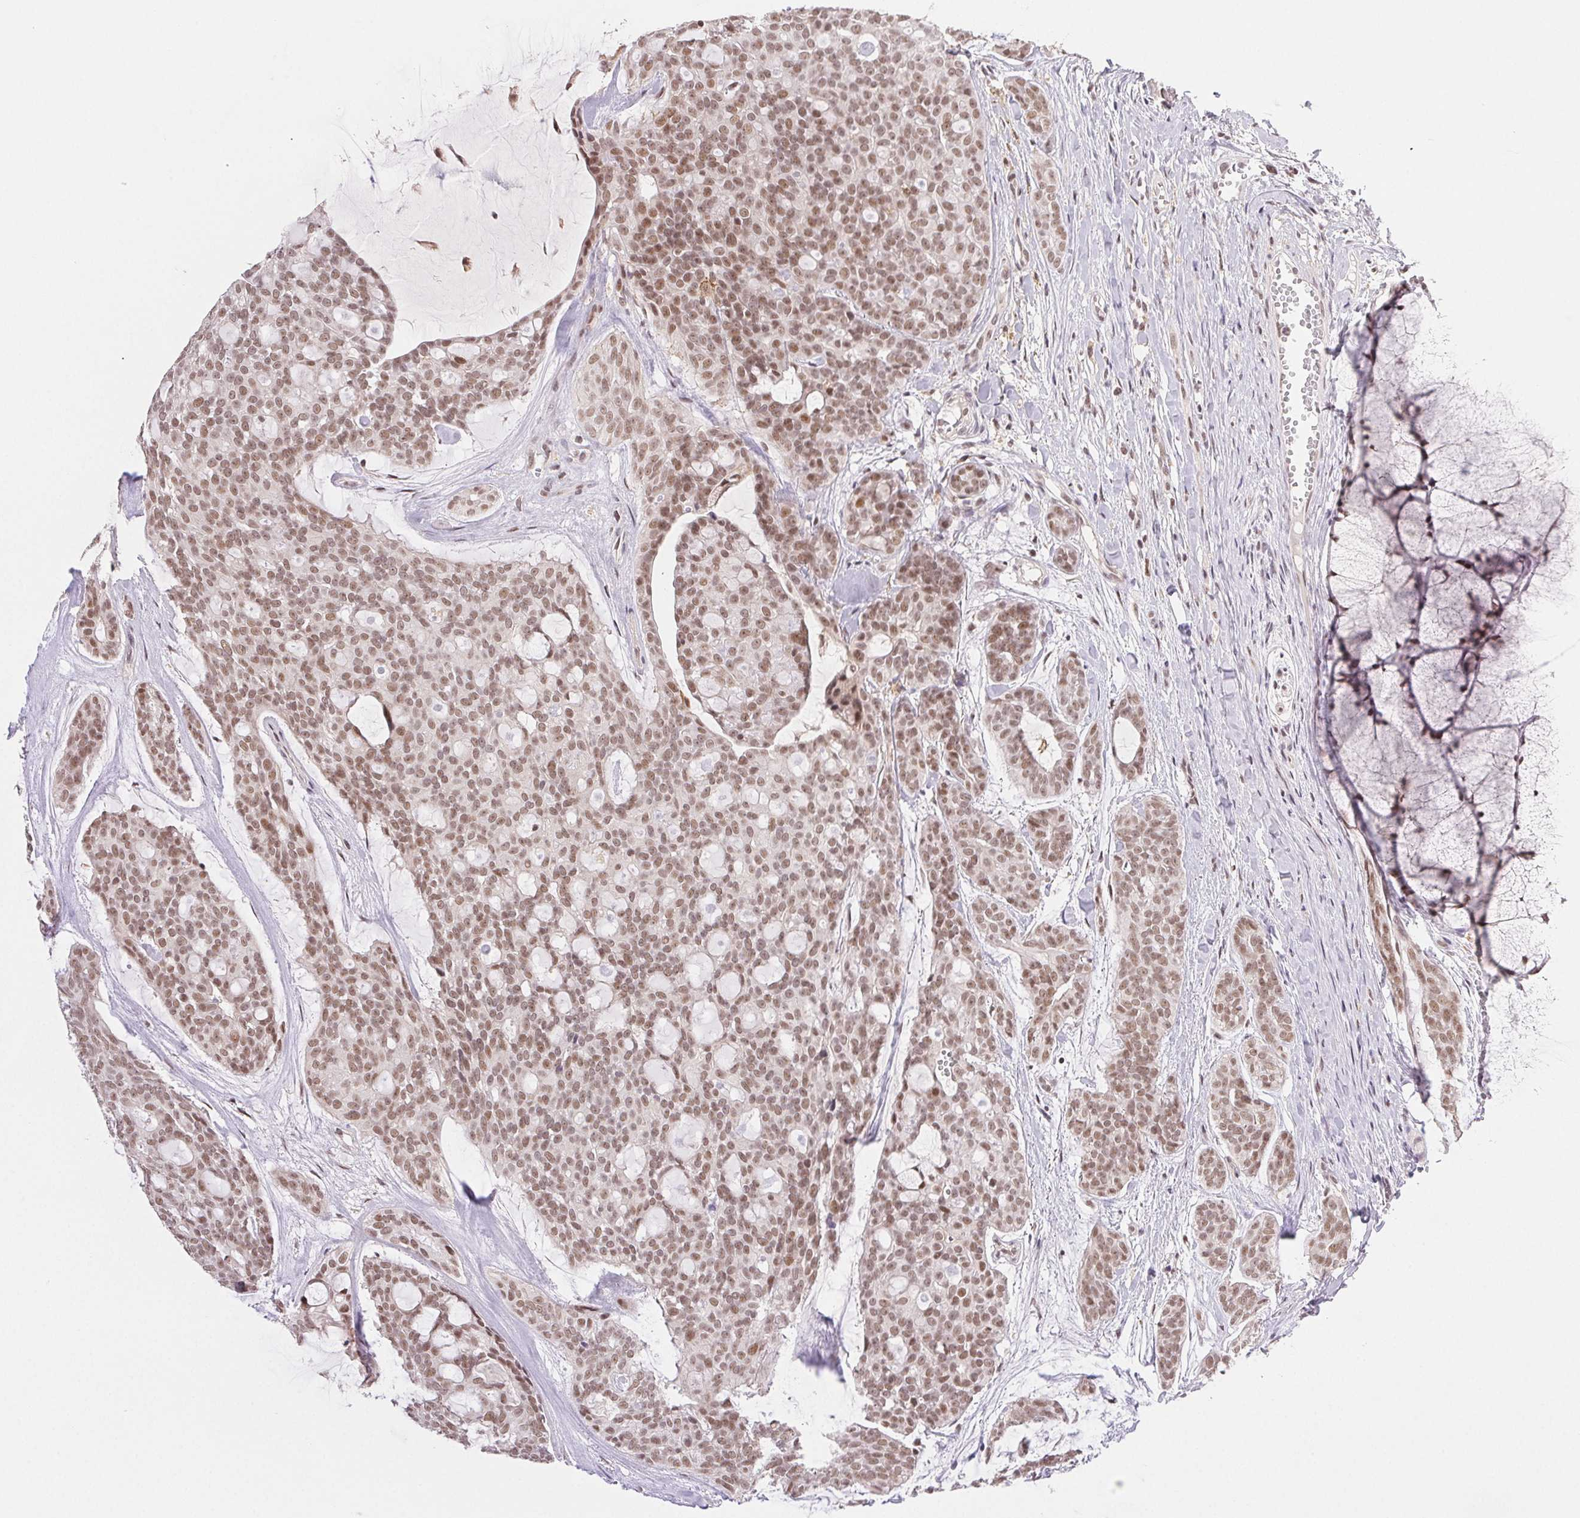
{"staining": {"intensity": "moderate", "quantity": ">75%", "location": "nuclear"}, "tissue": "head and neck cancer", "cell_type": "Tumor cells", "image_type": "cancer", "snomed": [{"axis": "morphology", "description": "Adenocarcinoma, NOS"}, {"axis": "topography", "description": "Head-Neck"}], "caption": "A brown stain shows moderate nuclear positivity of a protein in adenocarcinoma (head and neck) tumor cells.", "gene": "PRPF18", "patient": {"sex": "male", "age": 66}}